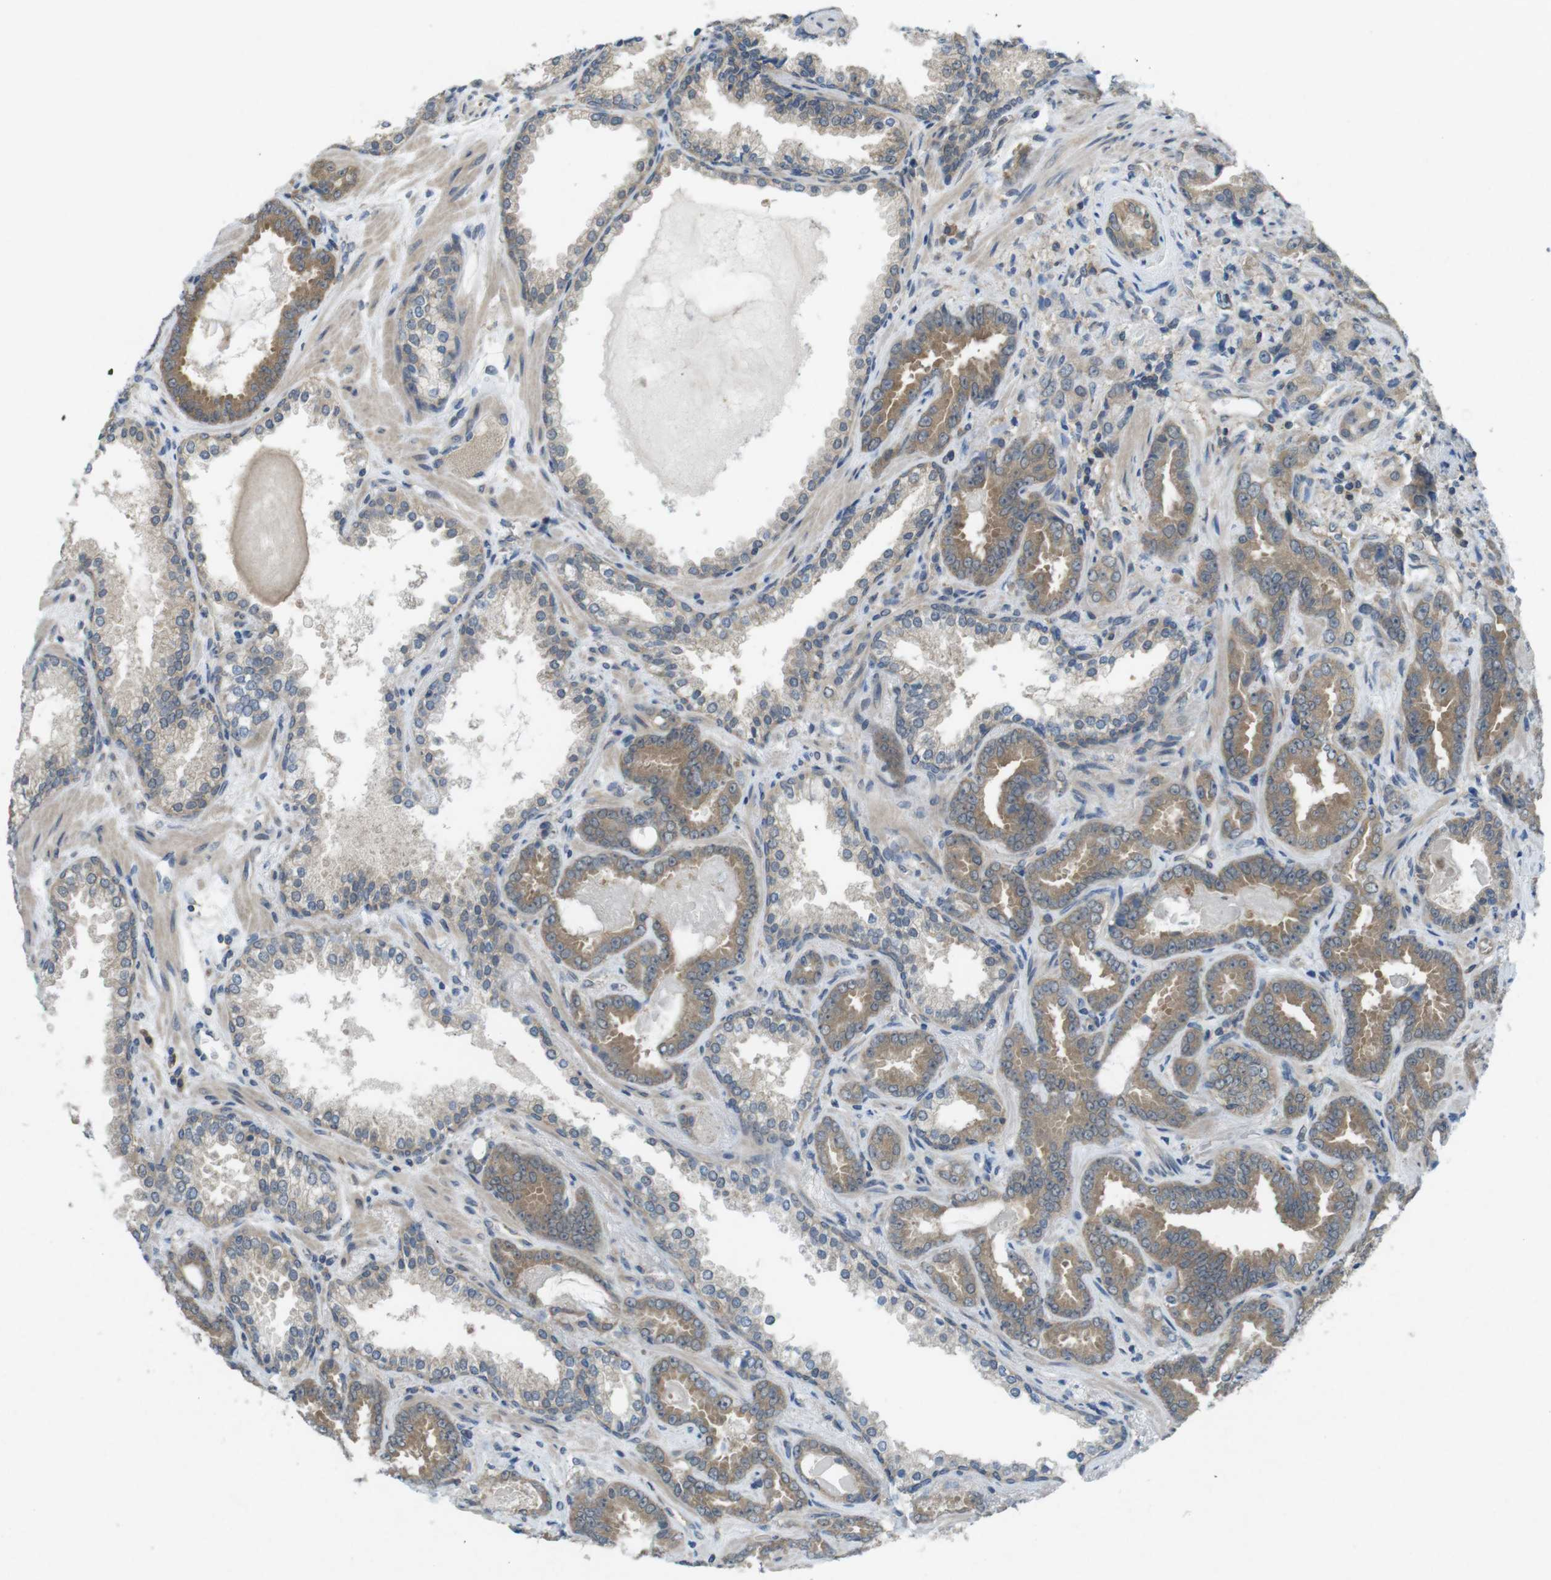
{"staining": {"intensity": "moderate", "quantity": ">75%", "location": "cytoplasmic/membranous"}, "tissue": "prostate cancer", "cell_type": "Tumor cells", "image_type": "cancer", "snomed": [{"axis": "morphology", "description": "Adenocarcinoma, Low grade"}, {"axis": "topography", "description": "Prostate"}], "caption": "Adenocarcinoma (low-grade) (prostate) was stained to show a protein in brown. There is medium levels of moderate cytoplasmic/membranous expression in about >75% of tumor cells. (Brightfield microscopy of DAB IHC at high magnification).", "gene": "SUGT1", "patient": {"sex": "male", "age": 60}}